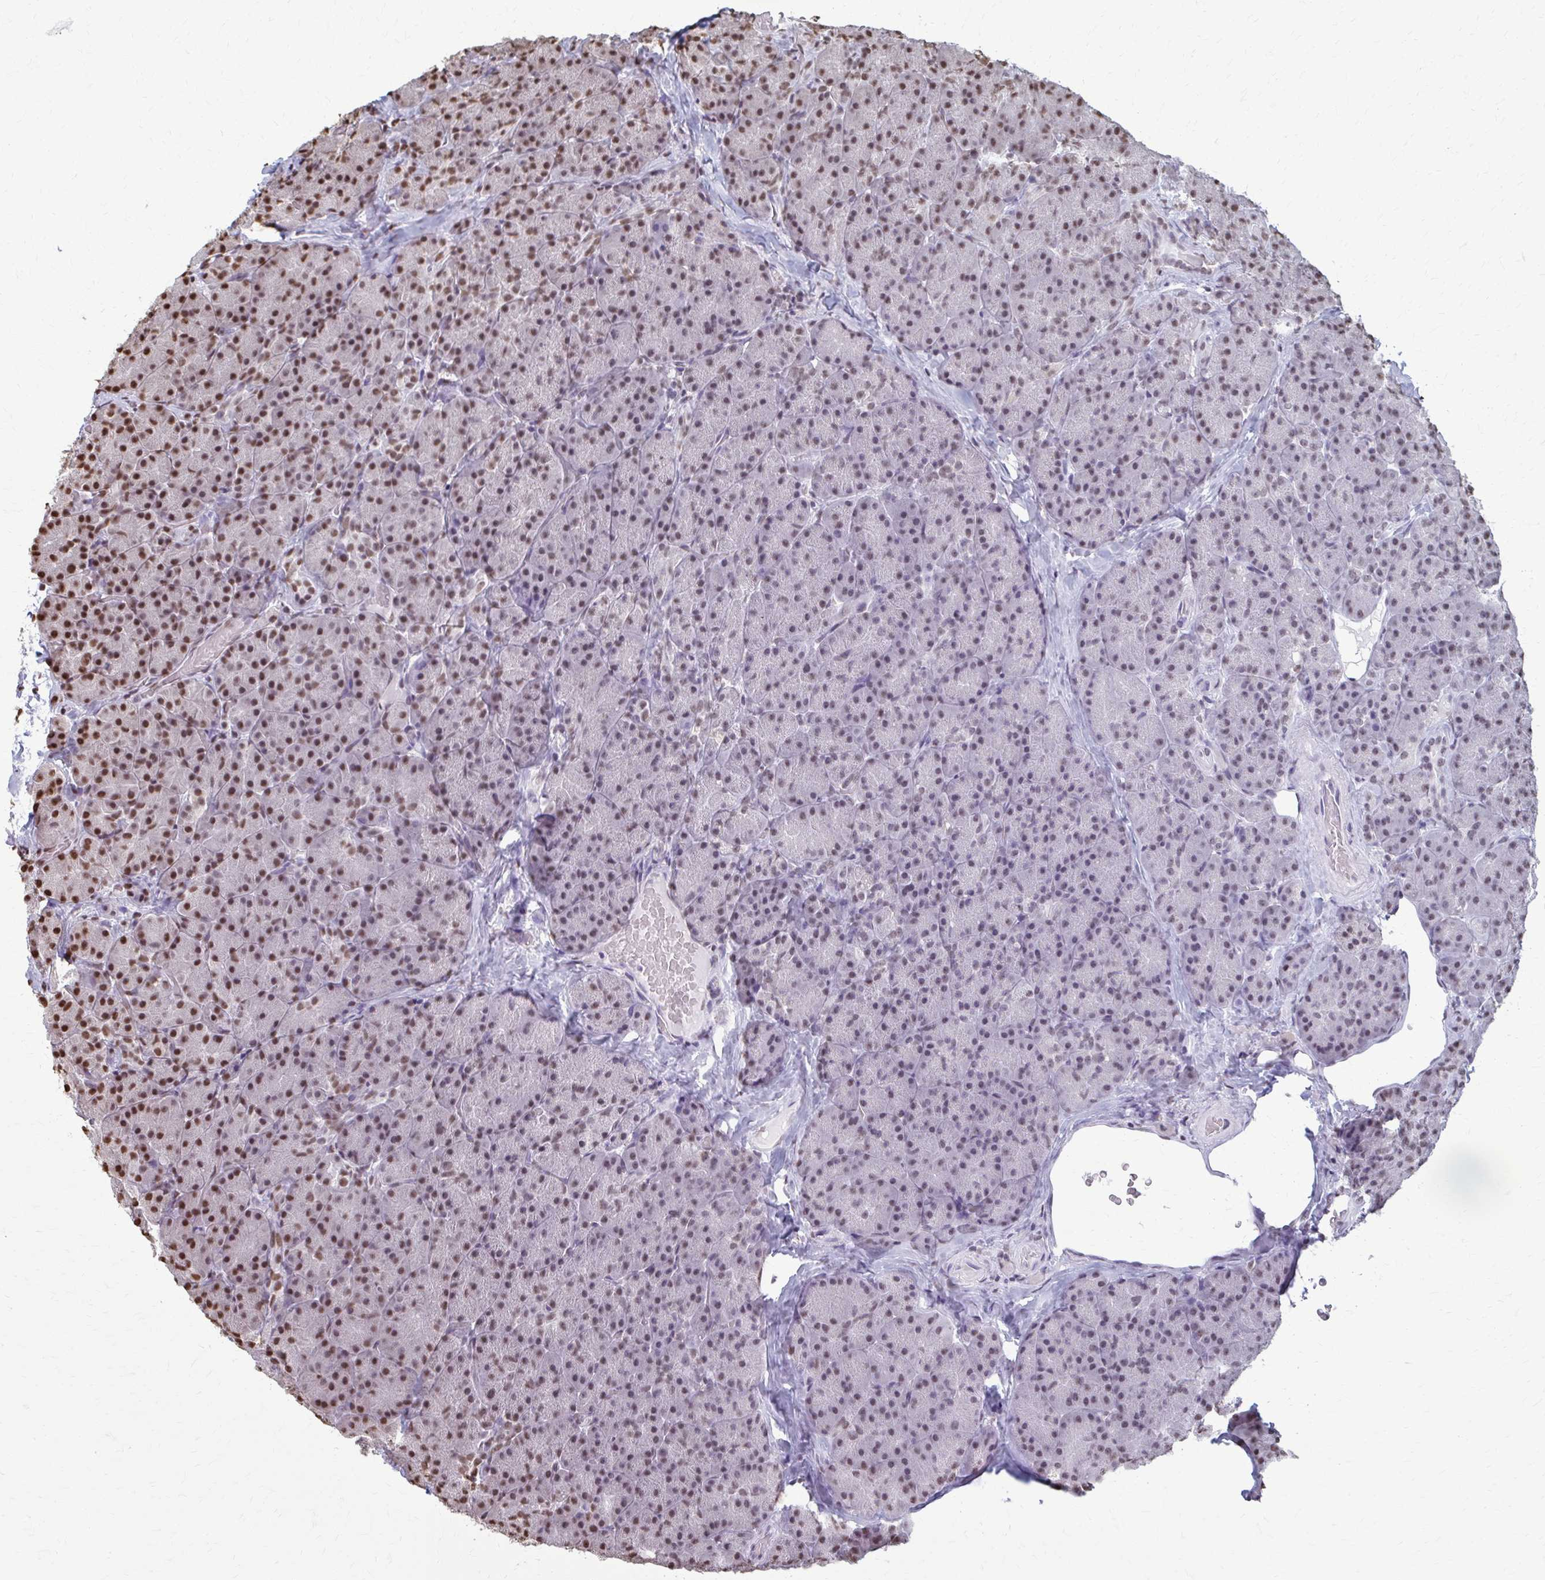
{"staining": {"intensity": "moderate", "quantity": "25%-75%", "location": "nuclear"}, "tissue": "pancreas", "cell_type": "Exocrine glandular cells", "image_type": "normal", "snomed": [{"axis": "morphology", "description": "Normal tissue, NOS"}, {"axis": "topography", "description": "Pancreas"}], "caption": "Moderate nuclear protein expression is seen in about 25%-75% of exocrine glandular cells in pancreas. The staining is performed using DAB brown chromogen to label protein expression. The nuclei are counter-stained blue using hematoxylin.", "gene": "SNRPA", "patient": {"sex": "male", "age": 57}}